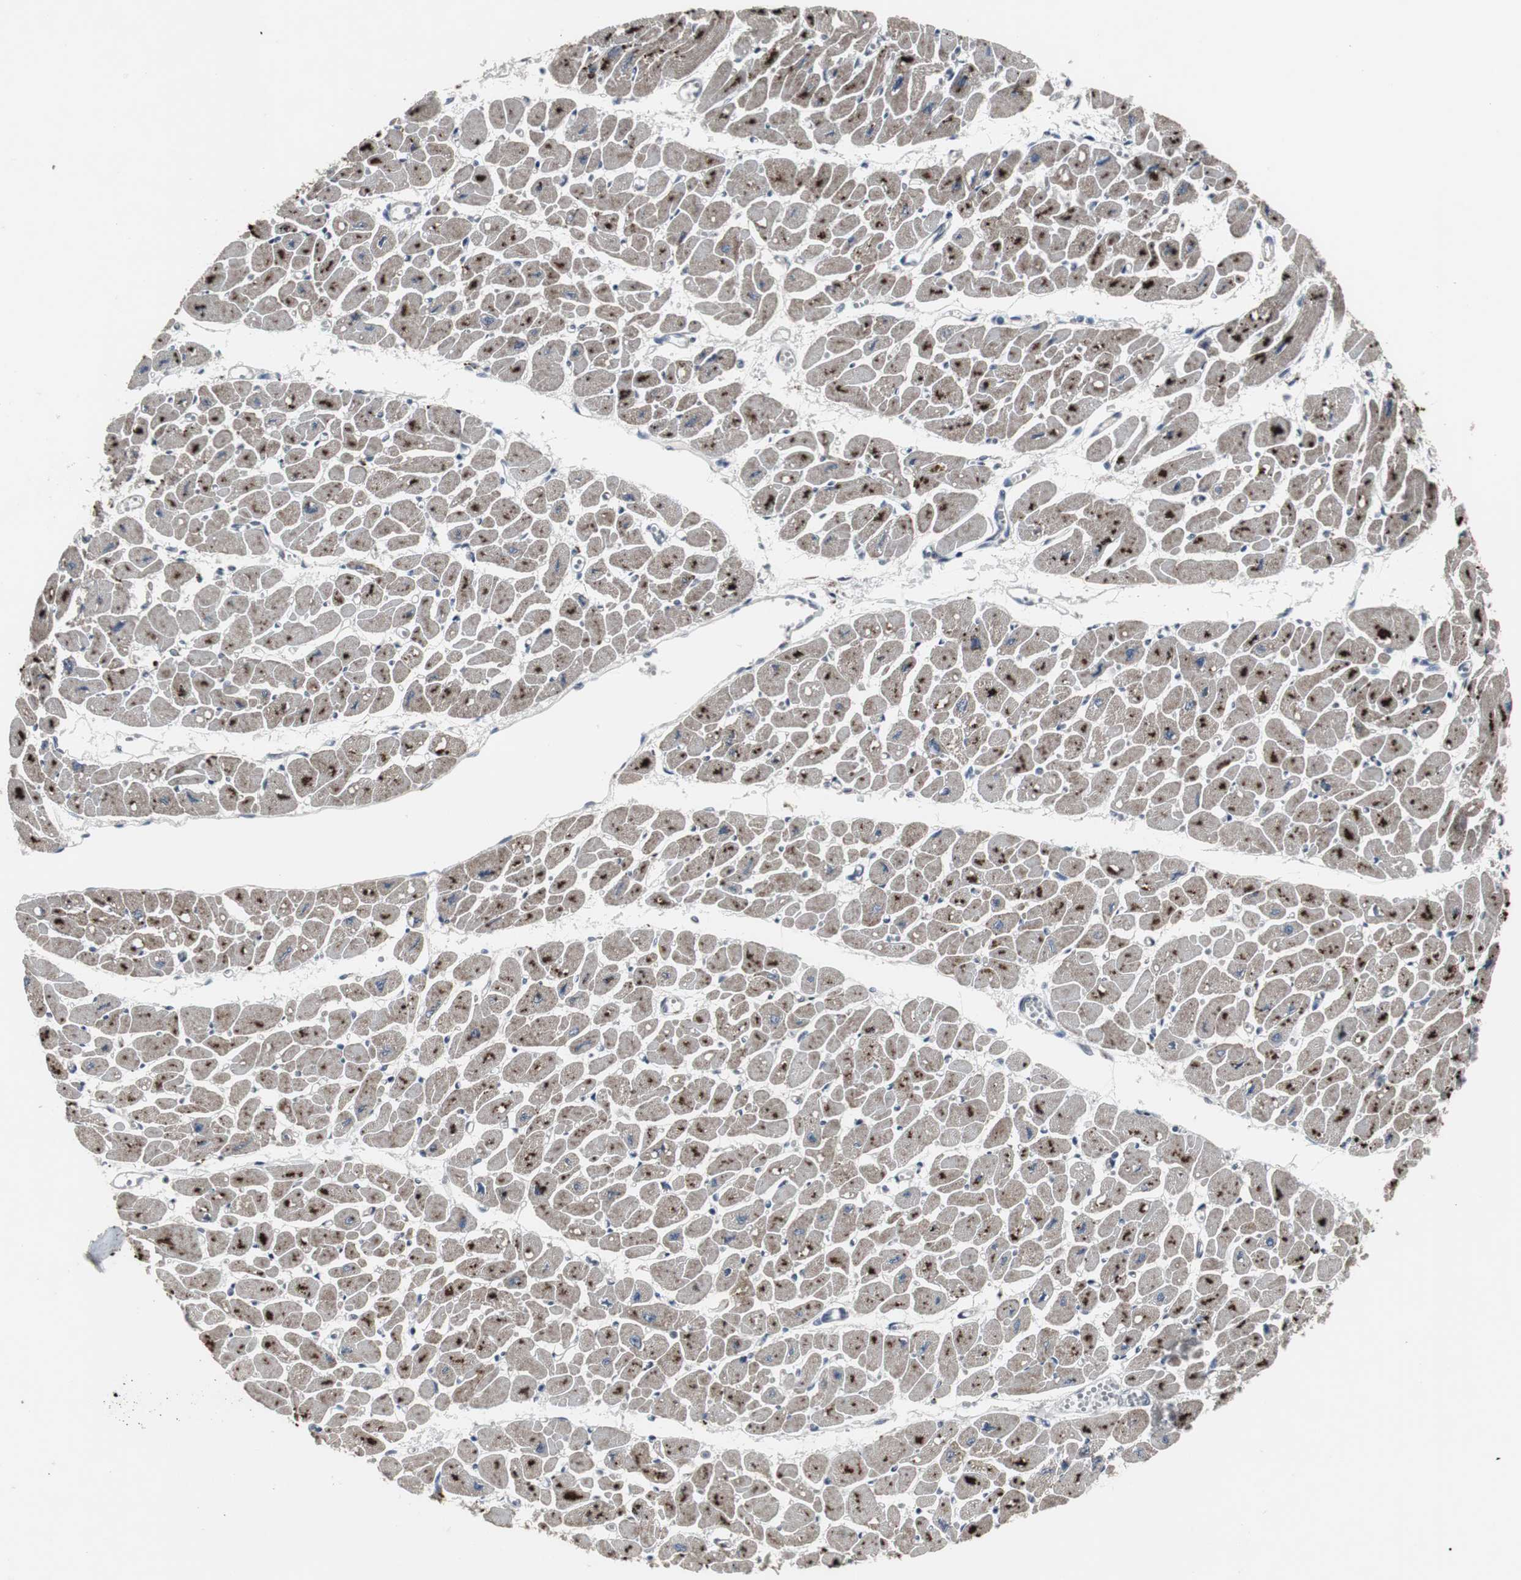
{"staining": {"intensity": "strong", "quantity": "25%-75%", "location": "cytoplasmic/membranous"}, "tissue": "heart muscle", "cell_type": "Cardiomyocytes", "image_type": "normal", "snomed": [{"axis": "morphology", "description": "Normal tissue, NOS"}, {"axis": "topography", "description": "Heart"}], "caption": "Heart muscle stained with a protein marker exhibits strong staining in cardiomyocytes.", "gene": "ACAA1", "patient": {"sex": "female", "age": 54}}